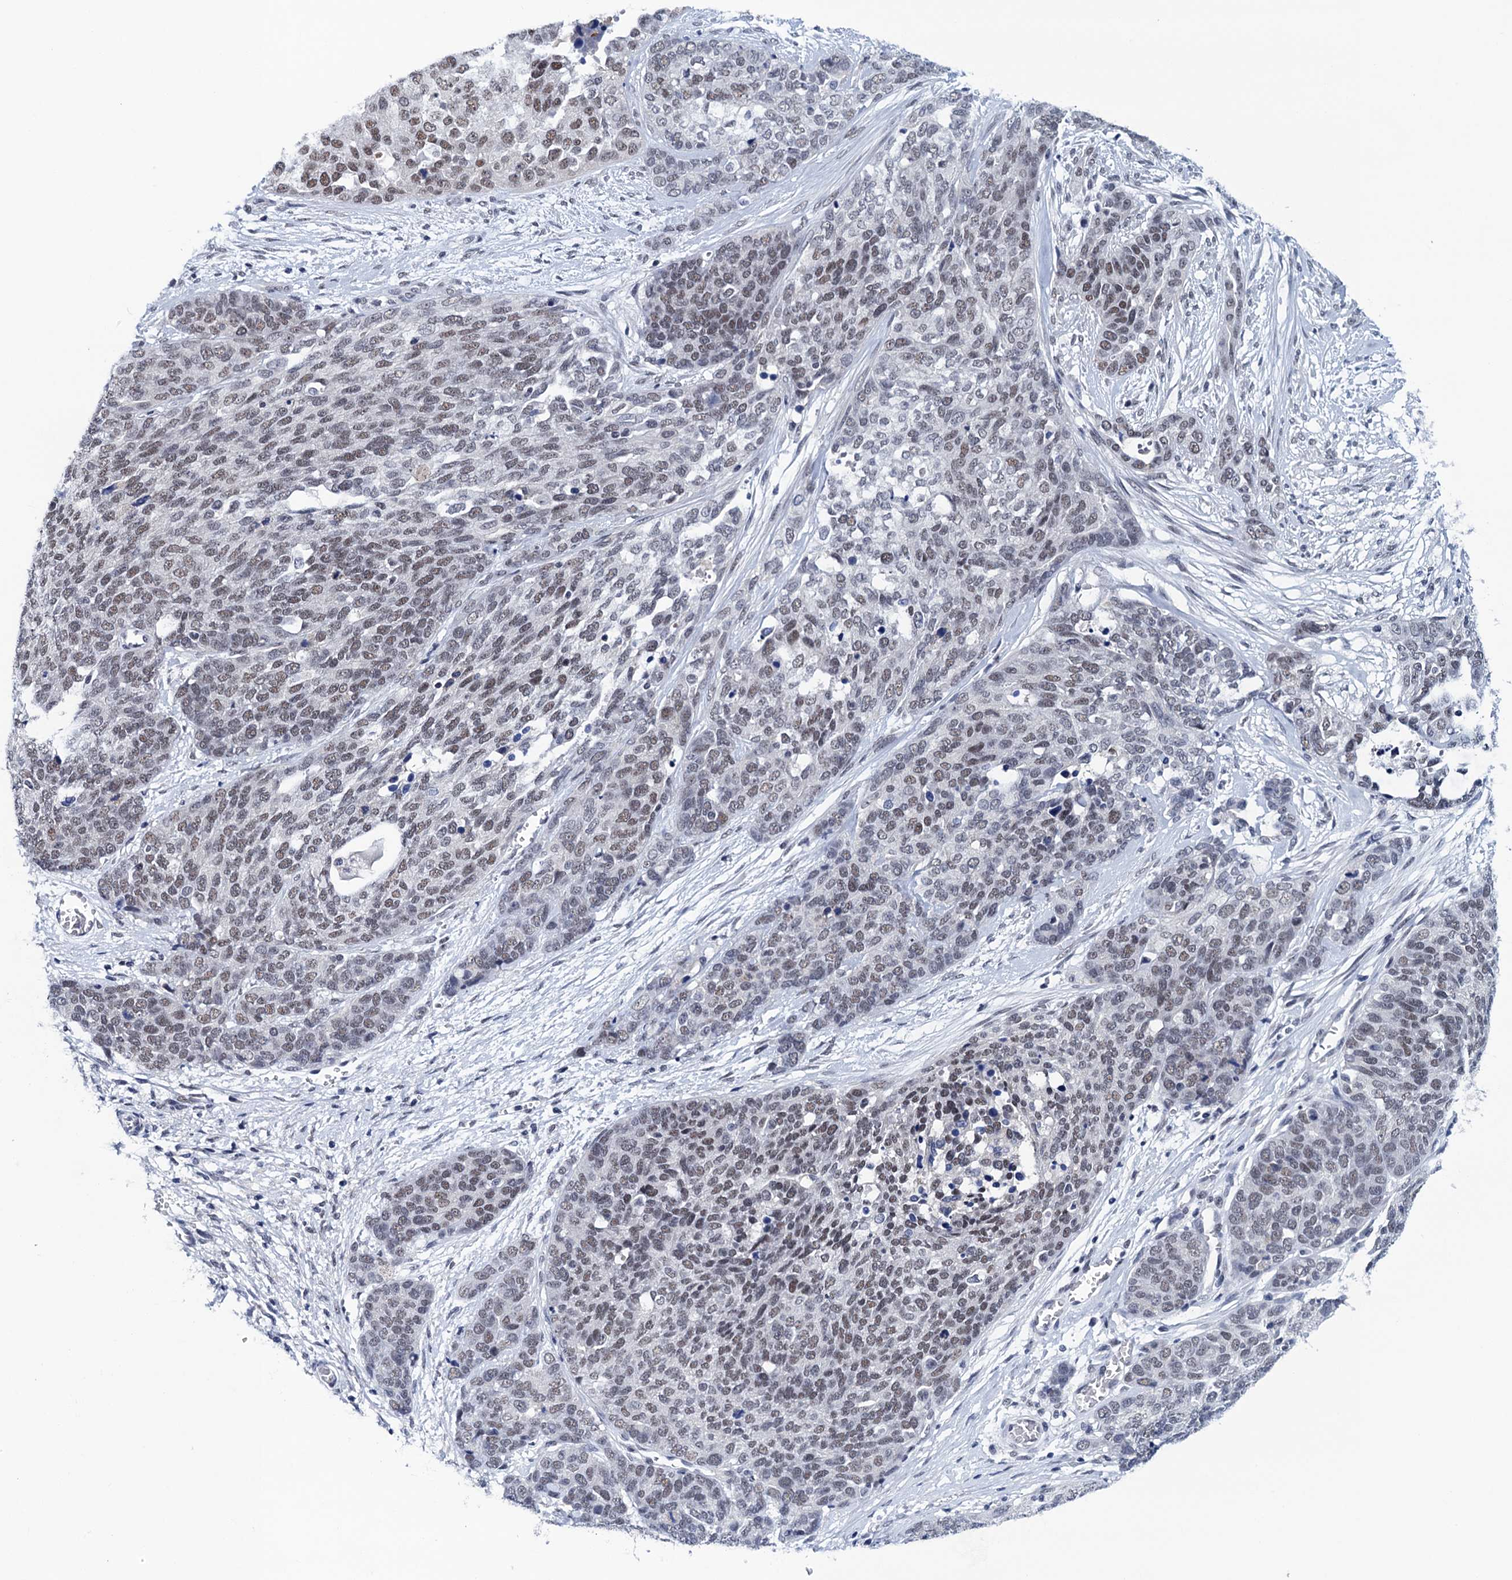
{"staining": {"intensity": "weak", "quantity": ">75%", "location": "nuclear"}, "tissue": "ovarian cancer", "cell_type": "Tumor cells", "image_type": "cancer", "snomed": [{"axis": "morphology", "description": "Cystadenocarcinoma, serous, NOS"}, {"axis": "topography", "description": "Ovary"}], "caption": "Immunohistochemistry histopathology image of ovarian cancer (serous cystadenocarcinoma) stained for a protein (brown), which exhibits low levels of weak nuclear staining in about >75% of tumor cells.", "gene": "FNBP4", "patient": {"sex": "female", "age": 44}}